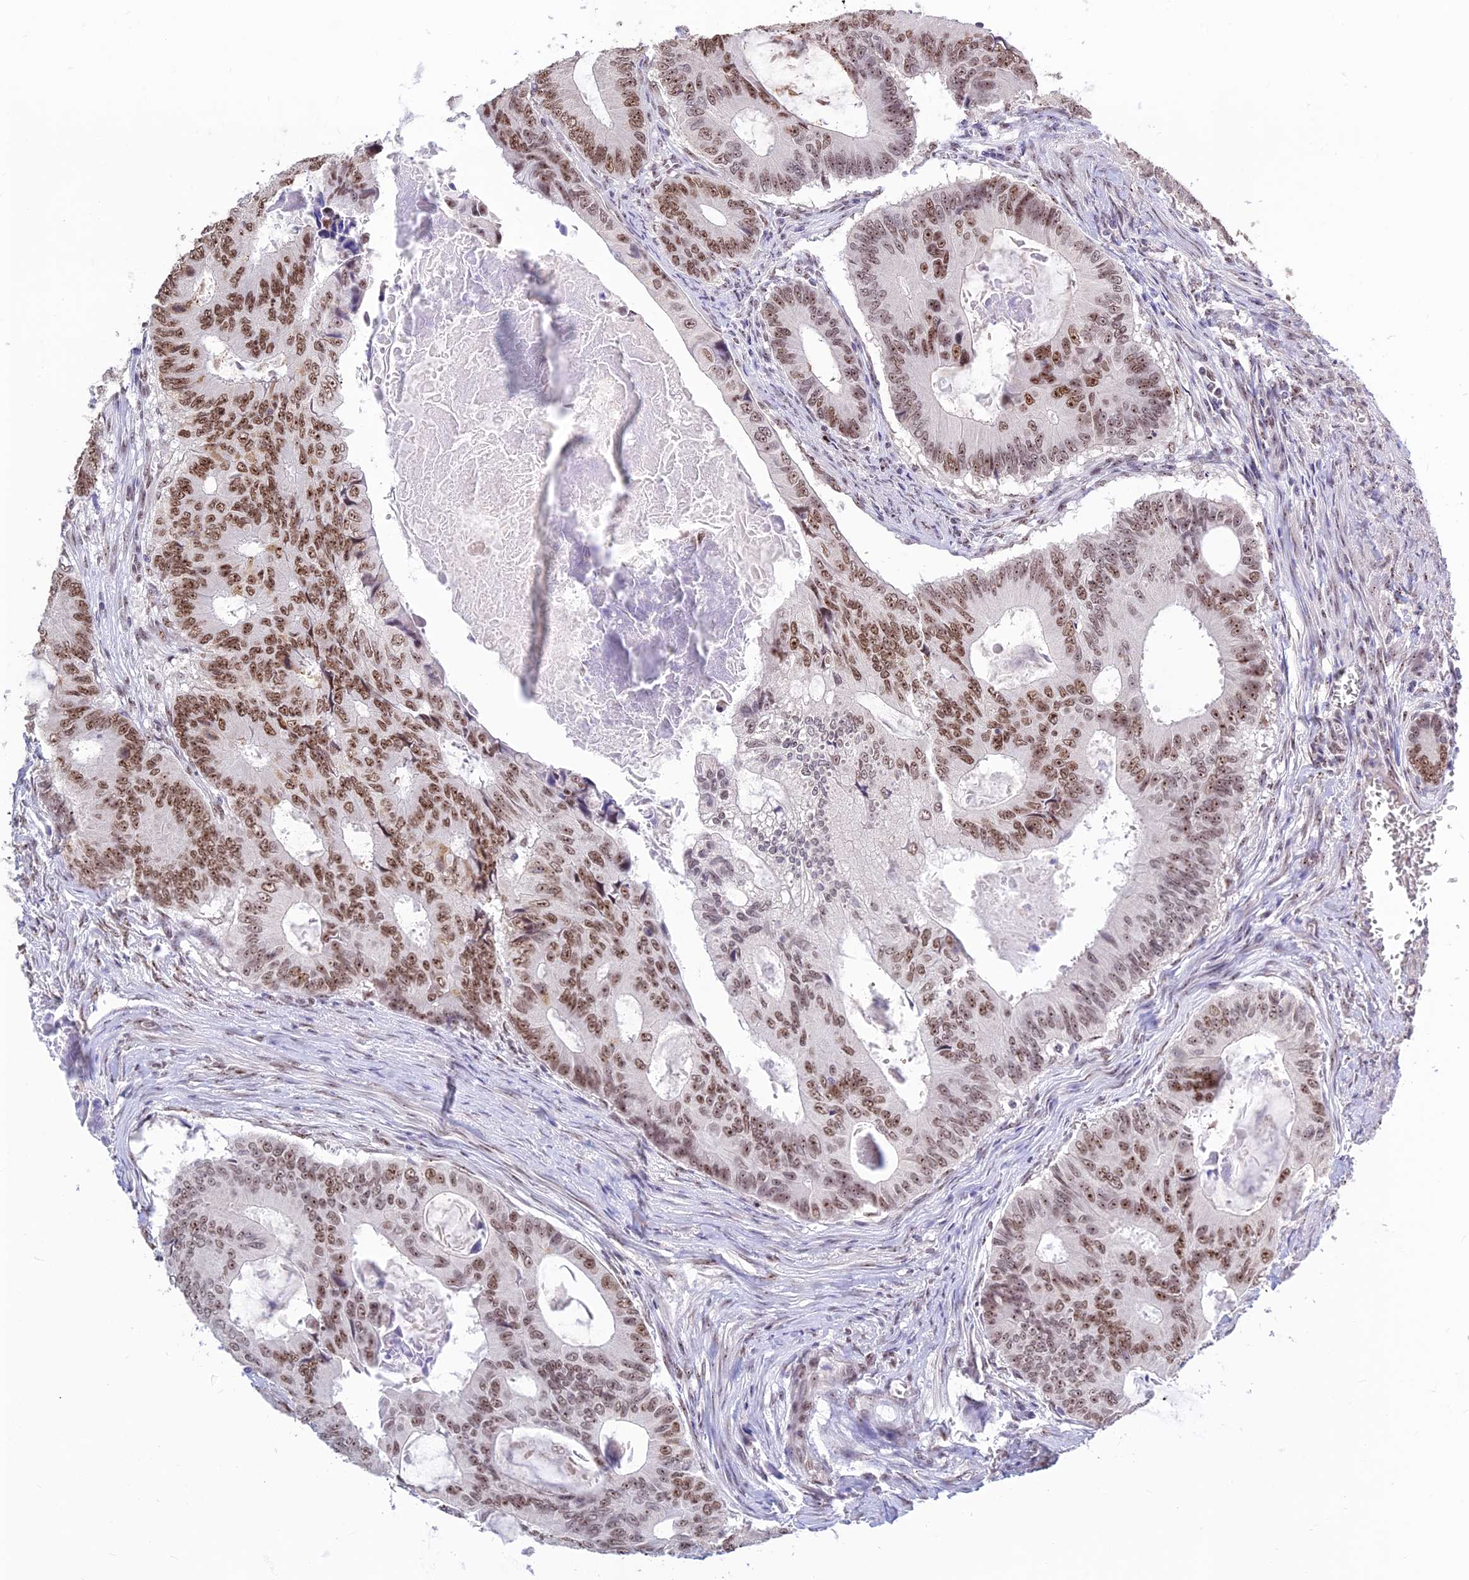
{"staining": {"intensity": "strong", "quantity": "25%-75%", "location": "nuclear"}, "tissue": "colorectal cancer", "cell_type": "Tumor cells", "image_type": "cancer", "snomed": [{"axis": "morphology", "description": "Adenocarcinoma, NOS"}, {"axis": "topography", "description": "Colon"}], "caption": "Strong nuclear expression is appreciated in approximately 25%-75% of tumor cells in adenocarcinoma (colorectal).", "gene": "POLR1G", "patient": {"sex": "male", "age": 85}}